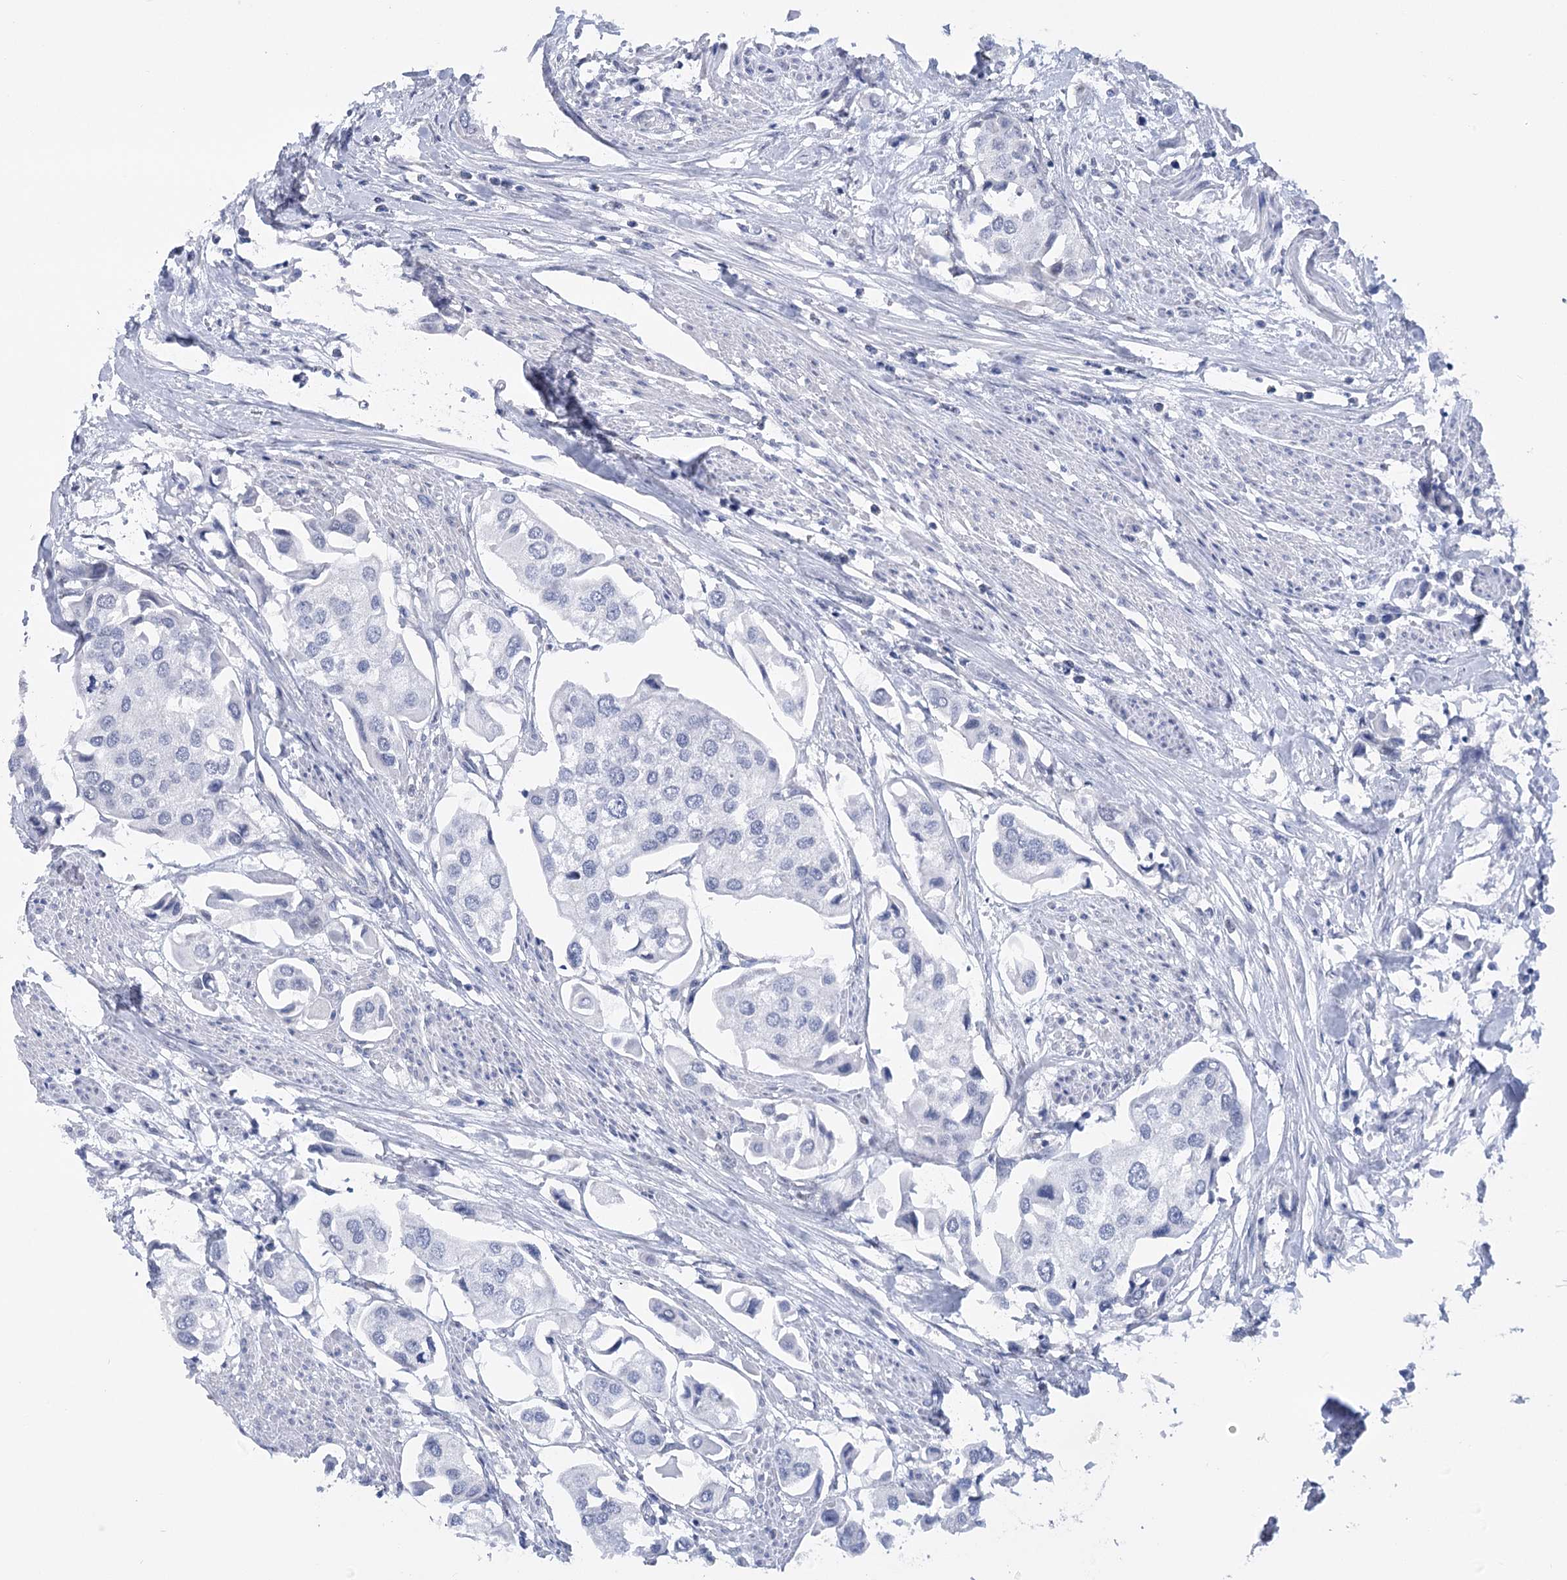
{"staining": {"intensity": "negative", "quantity": "none", "location": "none"}, "tissue": "urothelial cancer", "cell_type": "Tumor cells", "image_type": "cancer", "snomed": [{"axis": "morphology", "description": "Urothelial carcinoma, High grade"}, {"axis": "topography", "description": "Urinary bladder"}], "caption": "Human high-grade urothelial carcinoma stained for a protein using IHC demonstrates no expression in tumor cells.", "gene": "HNRNPA0", "patient": {"sex": "male", "age": 64}}